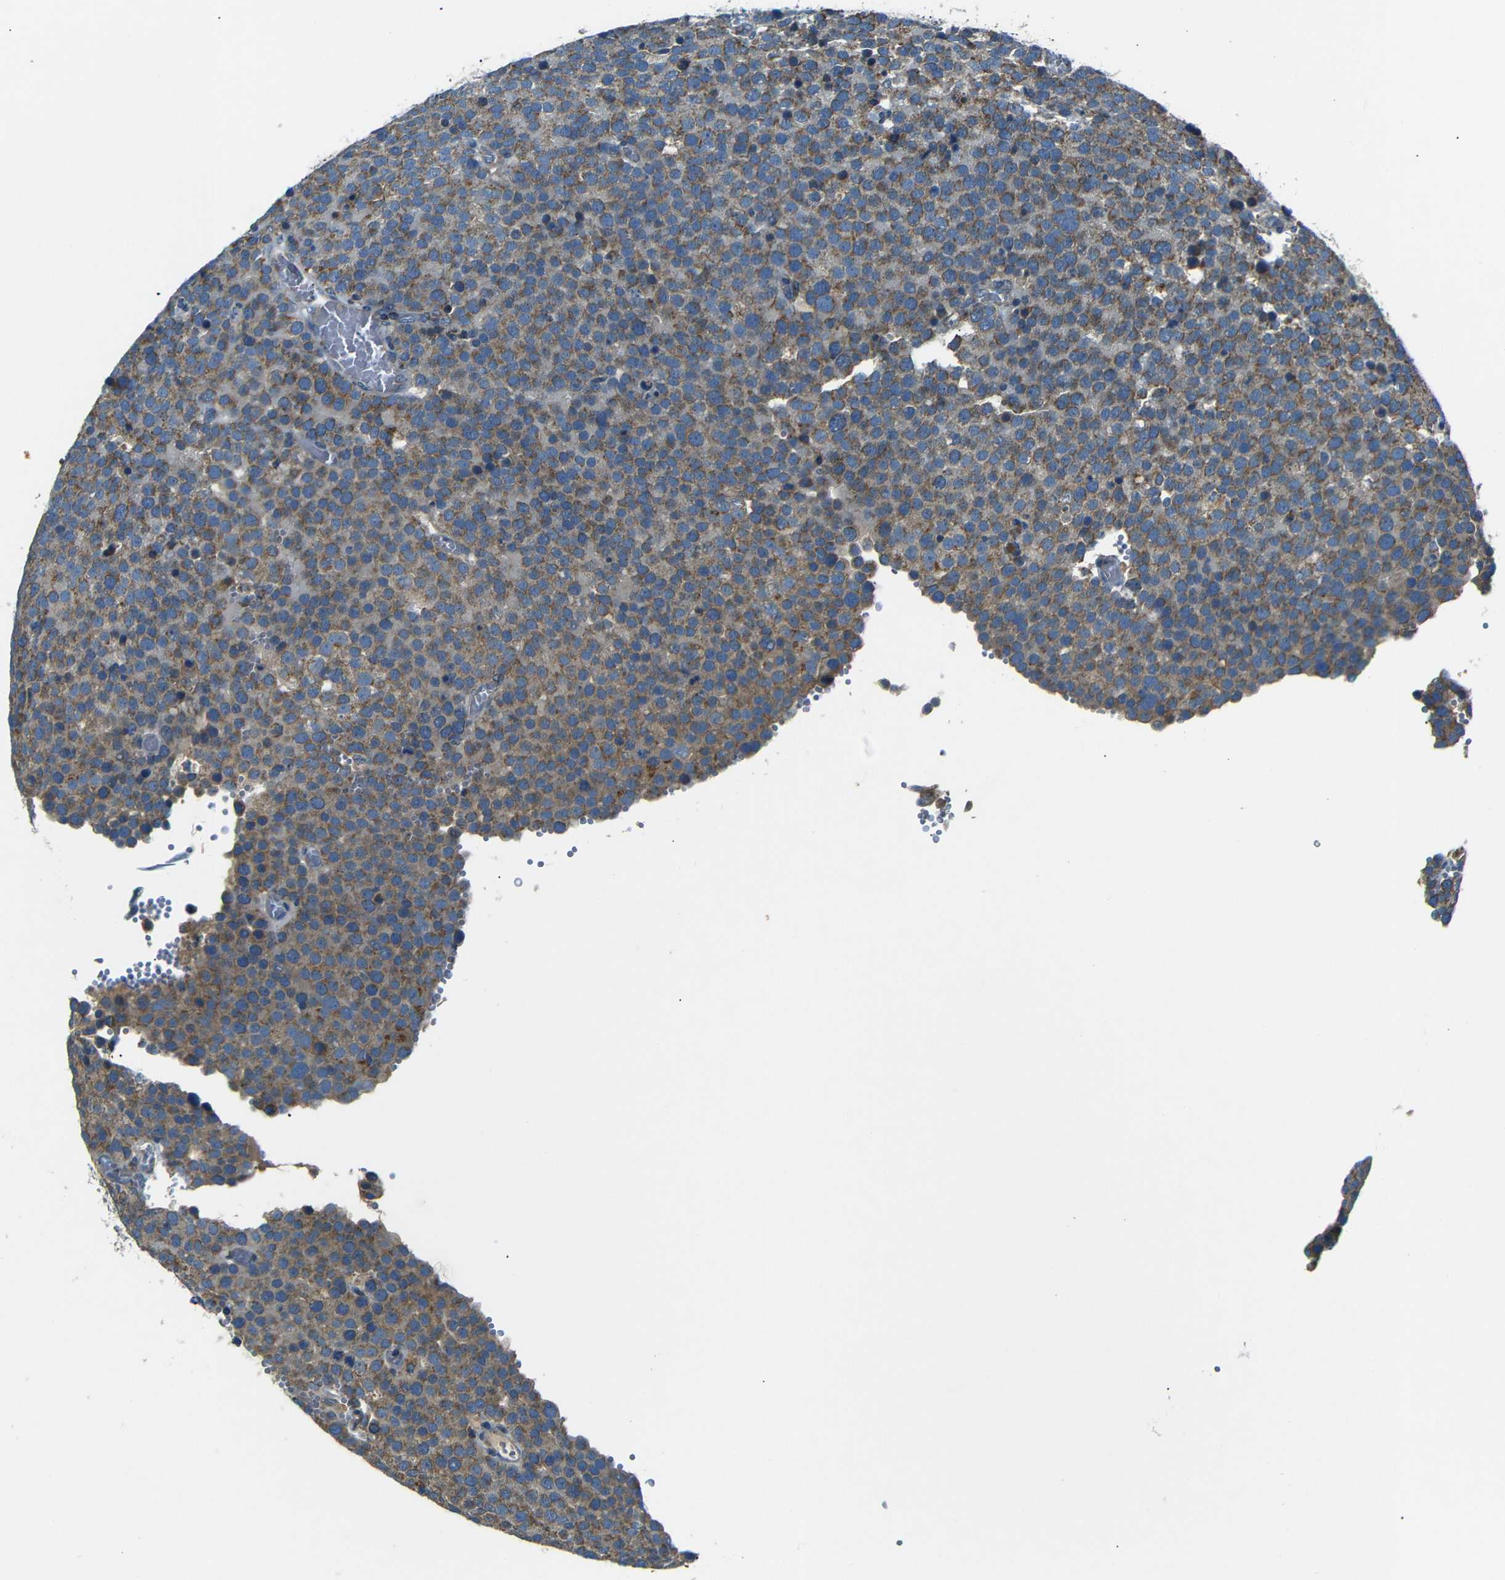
{"staining": {"intensity": "moderate", "quantity": "25%-75%", "location": "cytoplasmic/membranous"}, "tissue": "testis cancer", "cell_type": "Tumor cells", "image_type": "cancer", "snomed": [{"axis": "morphology", "description": "Normal tissue, NOS"}, {"axis": "morphology", "description": "Seminoma, NOS"}, {"axis": "topography", "description": "Testis"}], "caption": "A histopathology image of human testis cancer stained for a protein exhibits moderate cytoplasmic/membranous brown staining in tumor cells.", "gene": "NETO2", "patient": {"sex": "male", "age": 71}}